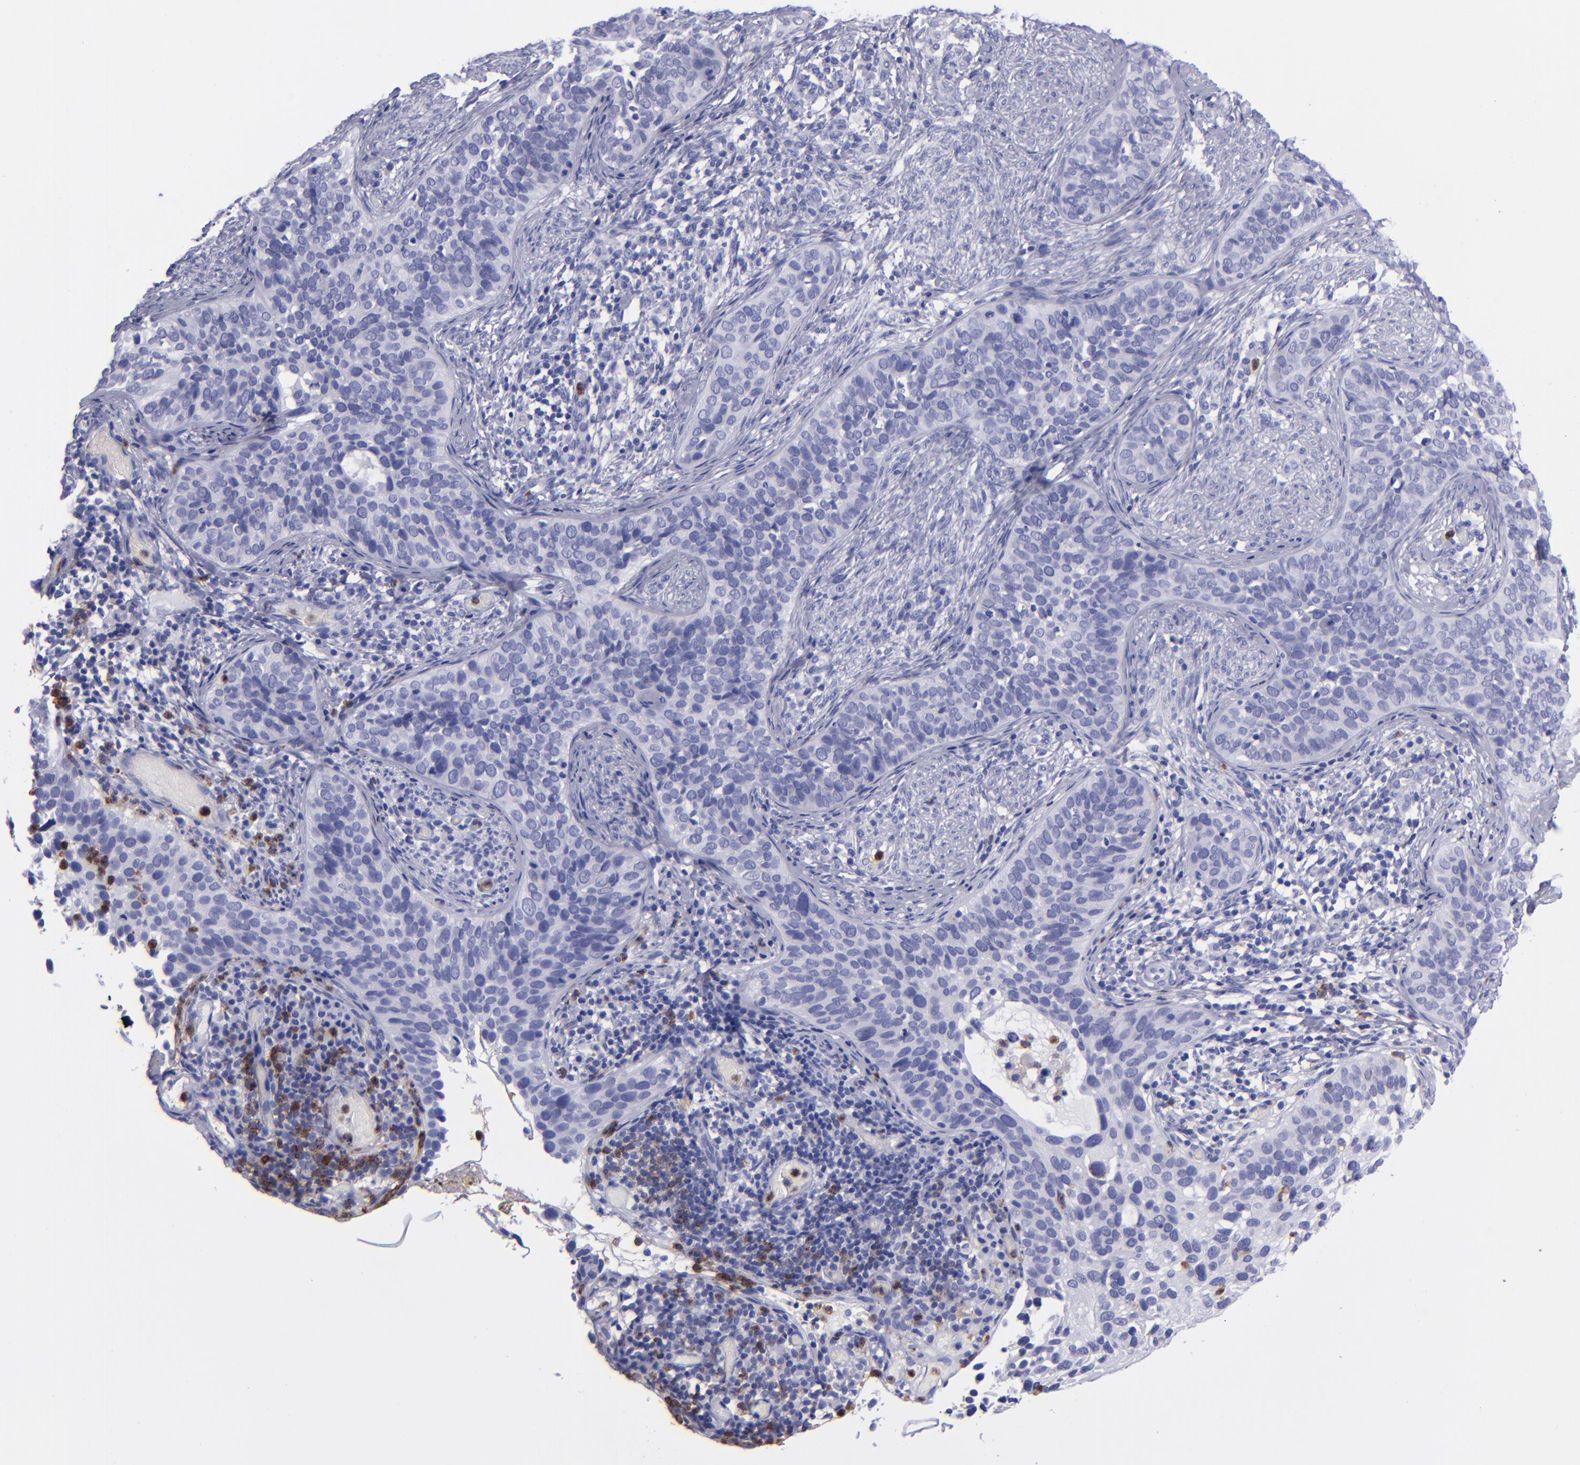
{"staining": {"intensity": "negative", "quantity": "none", "location": "none"}, "tissue": "cervical cancer", "cell_type": "Tumor cells", "image_type": "cancer", "snomed": [{"axis": "morphology", "description": "Squamous cell carcinoma, NOS"}, {"axis": "topography", "description": "Cervix"}], "caption": "This is an IHC photomicrograph of cervical squamous cell carcinoma. There is no staining in tumor cells.", "gene": "CR1", "patient": {"sex": "female", "age": 31}}